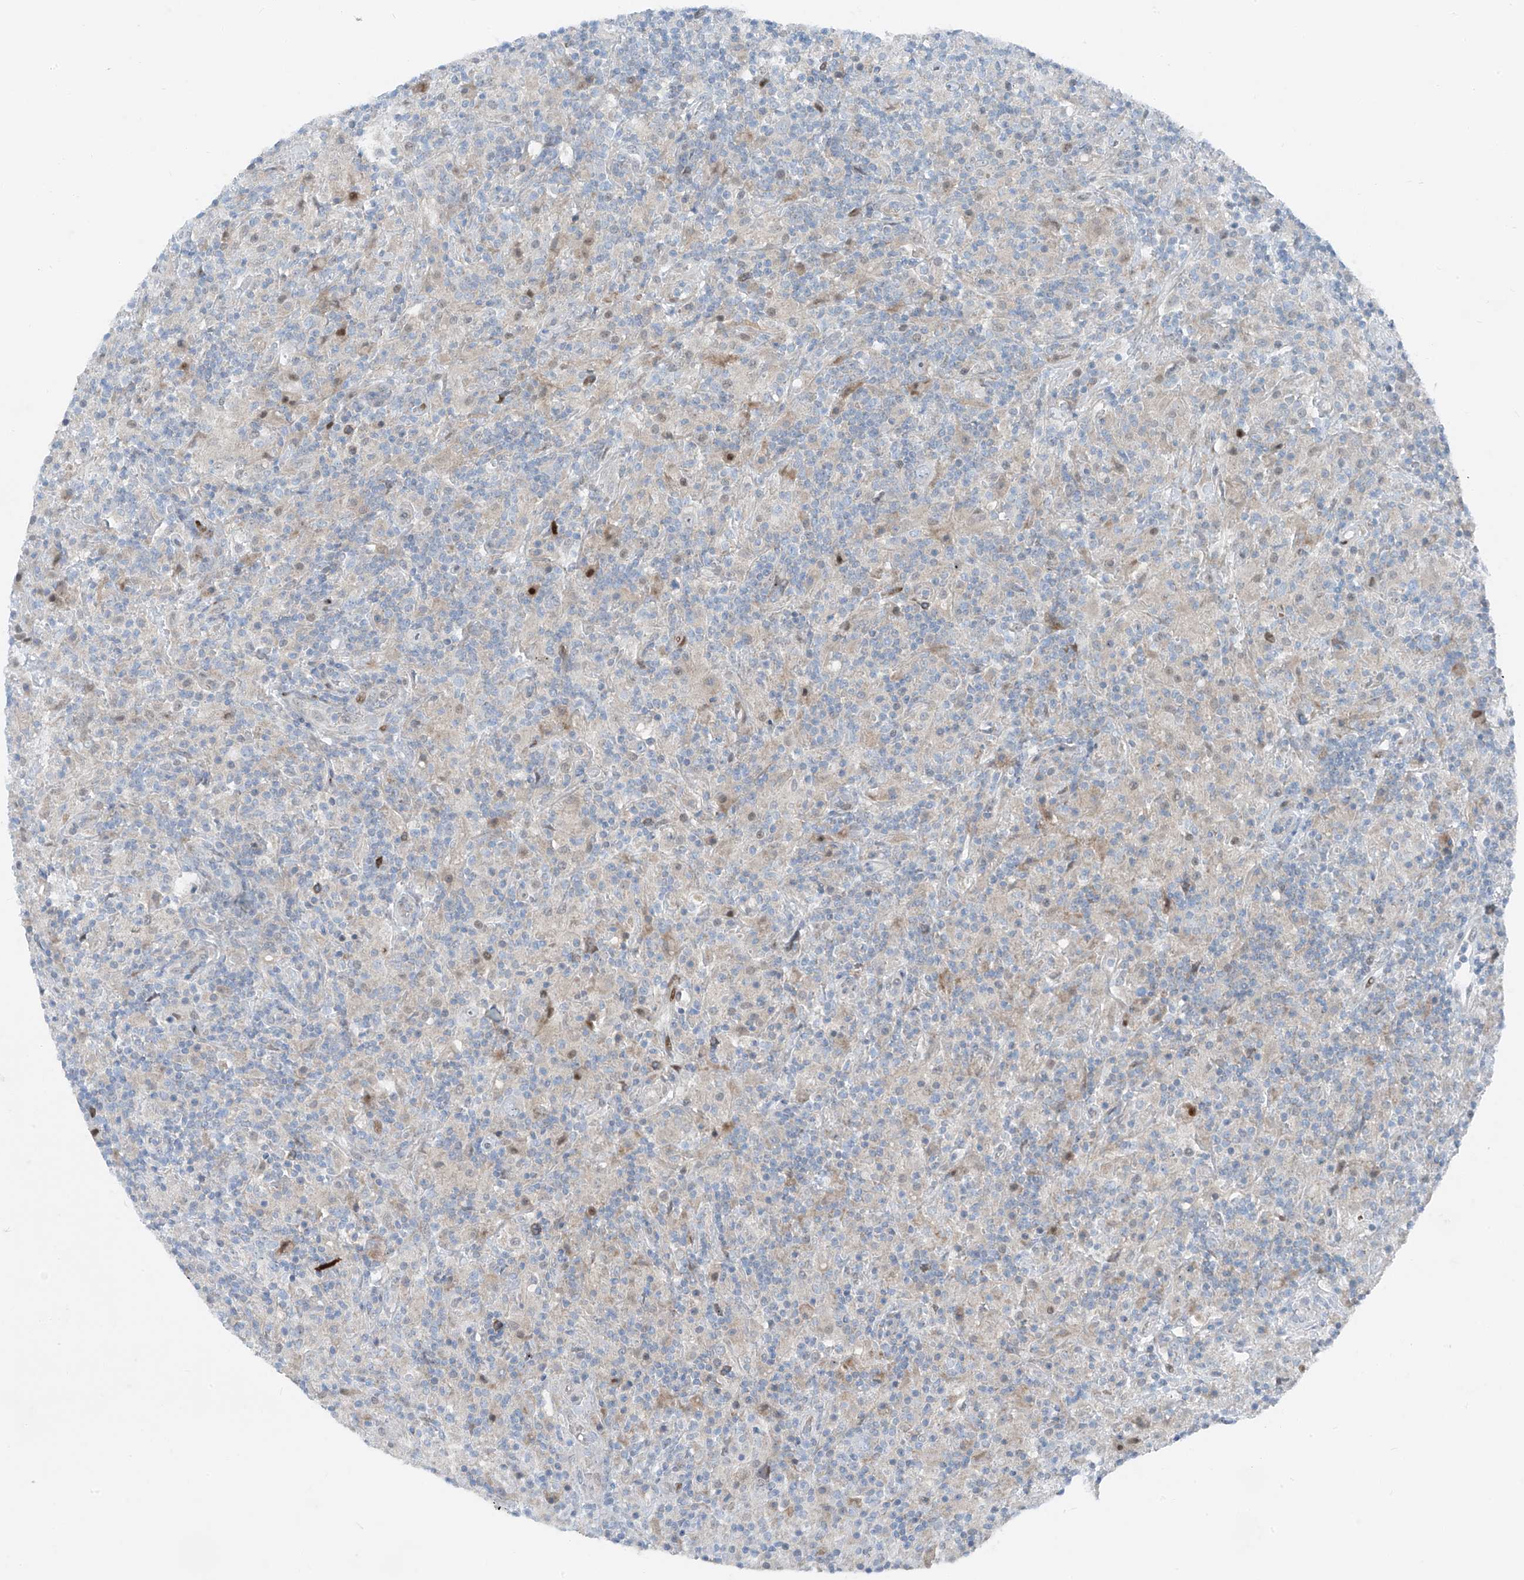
{"staining": {"intensity": "negative", "quantity": "none", "location": "none"}, "tissue": "lymphoma", "cell_type": "Tumor cells", "image_type": "cancer", "snomed": [{"axis": "morphology", "description": "Hodgkin's disease, NOS"}, {"axis": "topography", "description": "Lymph node"}], "caption": "DAB immunohistochemical staining of Hodgkin's disease demonstrates no significant expression in tumor cells. Brightfield microscopy of immunohistochemistry stained with DAB (brown) and hematoxylin (blue), captured at high magnification.", "gene": "PPCS", "patient": {"sex": "male", "age": 70}}